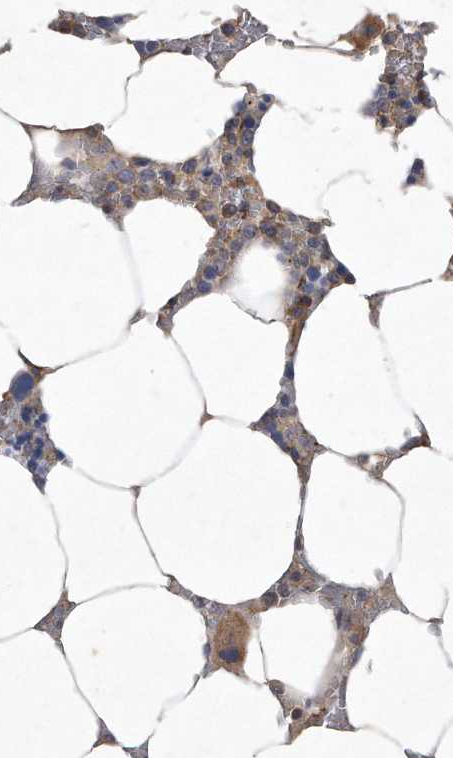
{"staining": {"intensity": "moderate", "quantity": "<25%", "location": "cytoplasmic/membranous"}, "tissue": "bone marrow", "cell_type": "Hematopoietic cells", "image_type": "normal", "snomed": [{"axis": "morphology", "description": "Normal tissue, NOS"}, {"axis": "topography", "description": "Bone marrow"}], "caption": "Unremarkable bone marrow shows moderate cytoplasmic/membranous positivity in approximately <25% of hematopoietic cells.", "gene": "PGBD2", "patient": {"sex": "male", "age": 70}}